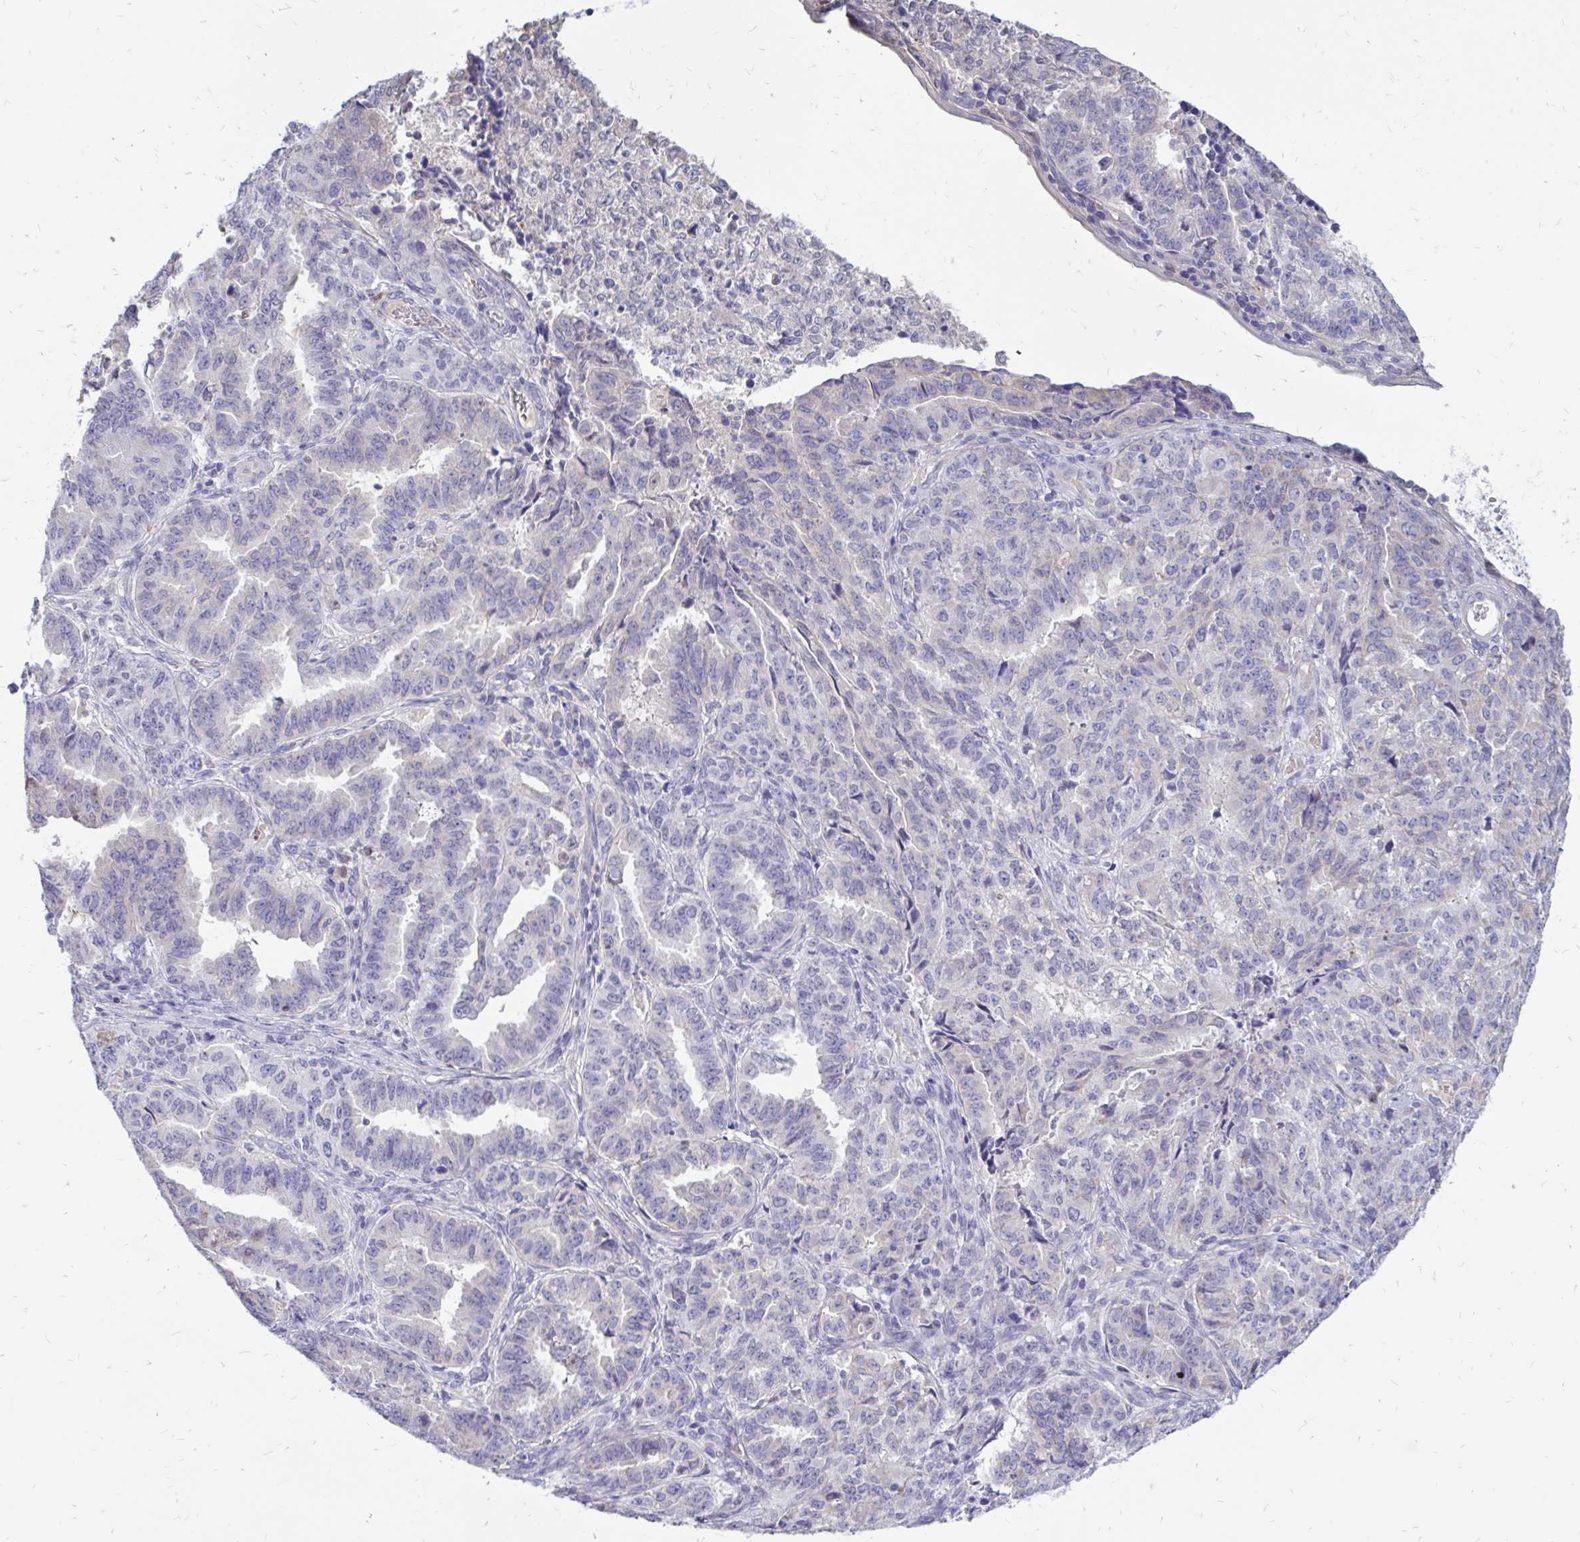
{"staining": {"intensity": "negative", "quantity": "none", "location": "none"}, "tissue": "endometrial cancer", "cell_type": "Tumor cells", "image_type": "cancer", "snomed": [{"axis": "morphology", "description": "Adenocarcinoma, NOS"}, {"axis": "topography", "description": "Endometrium"}], "caption": "A photomicrograph of human adenocarcinoma (endometrial) is negative for staining in tumor cells.", "gene": "IGSF5", "patient": {"sex": "female", "age": 50}}